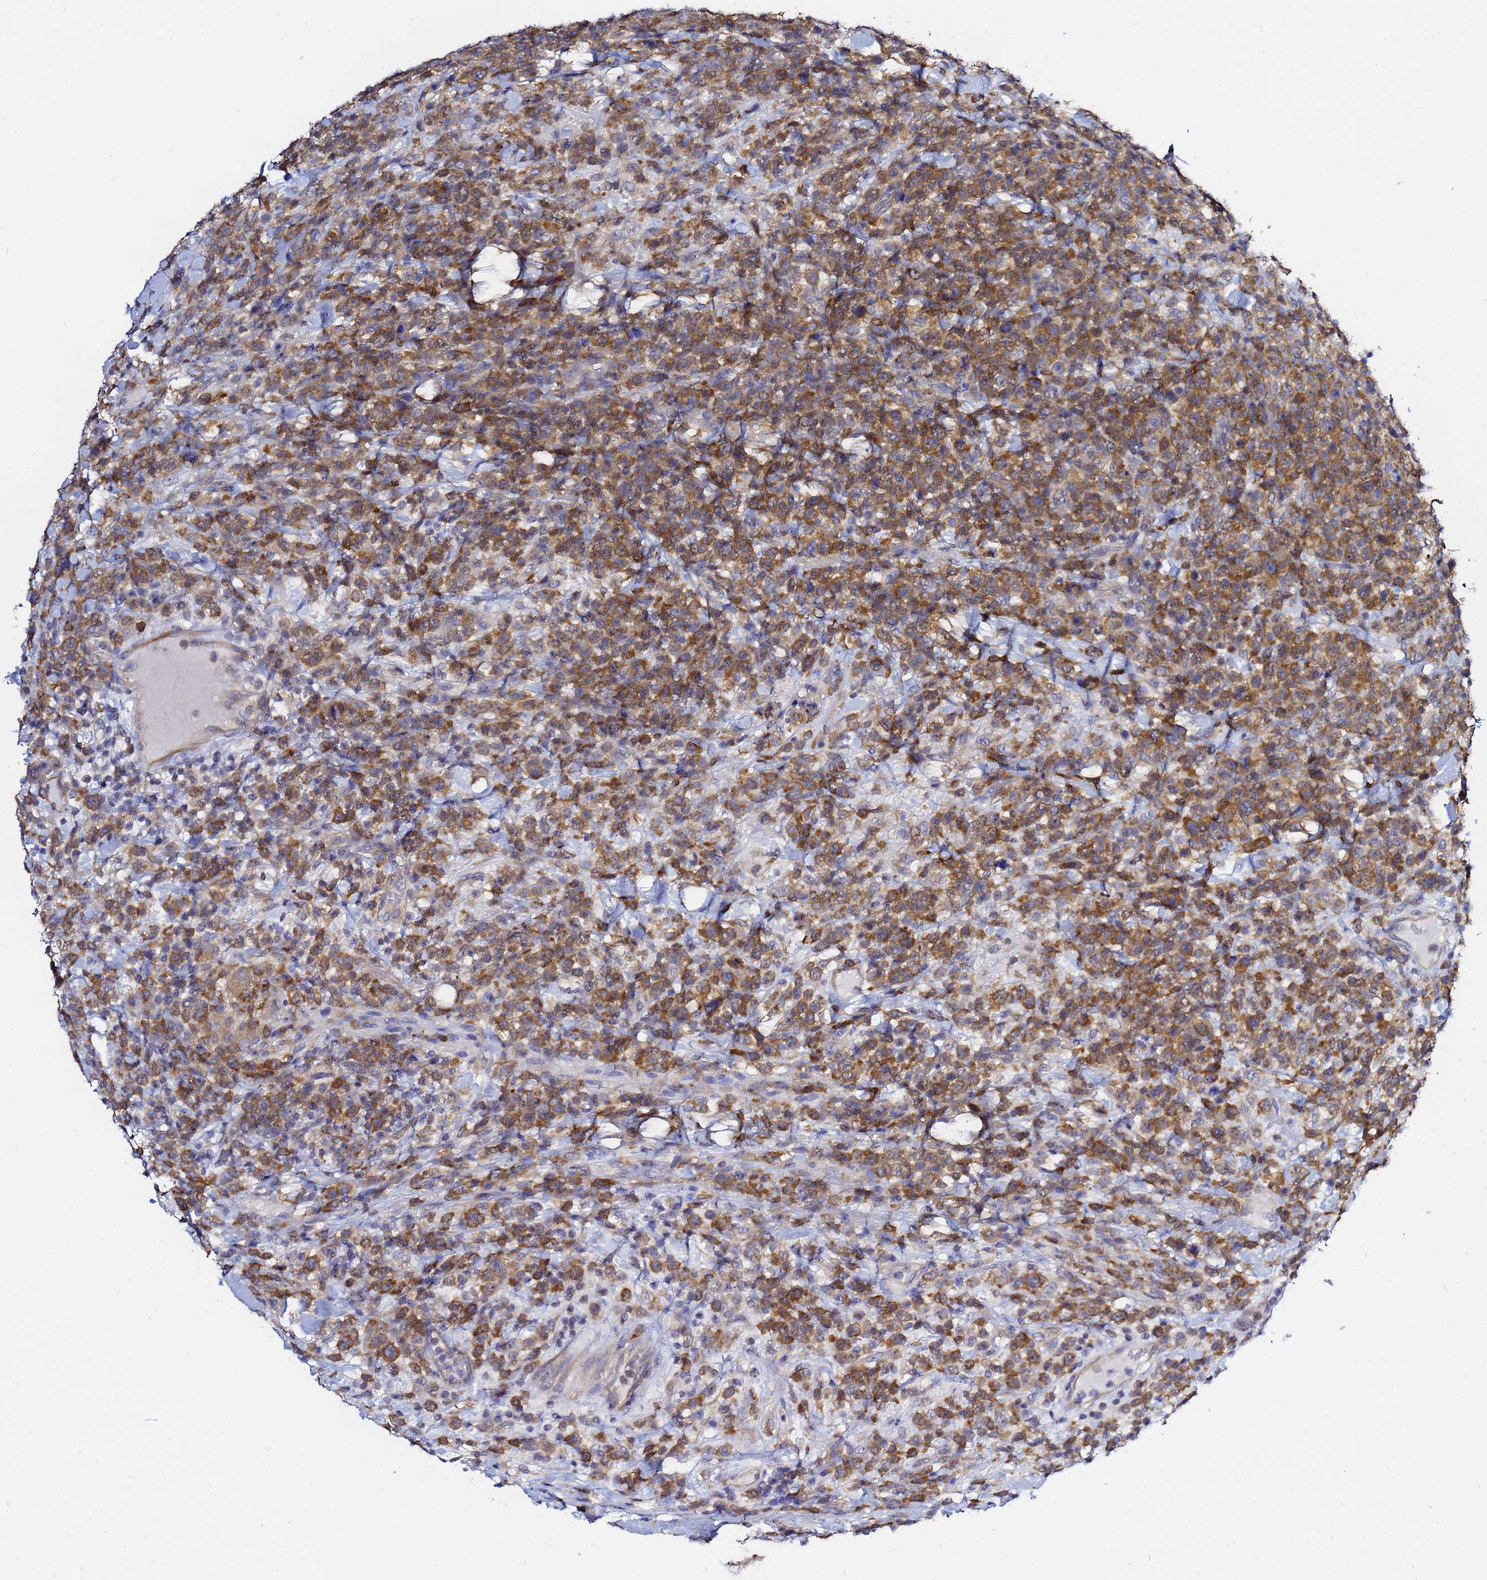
{"staining": {"intensity": "moderate", "quantity": ">75%", "location": "cytoplasmic/membranous"}, "tissue": "lymphoma", "cell_type": "Tumor cells", "image_type": "cancer", "snomed": [{"axis": "morphology", "description": "Malignant lymphoma, non-Hodgkin's type, High grade"}, {"axis": "topography", "description": "Colon"}], "caption": "Immunohistochemistry (DAB (3,3'-diaminobenzidine)) staining of human lymphoma reveals moderate cytoplasmic/membranous protein expression in approximately >75% of tumor cells.", "gene": "LENG1", "patient": {"sex": "female", "age": 53}}